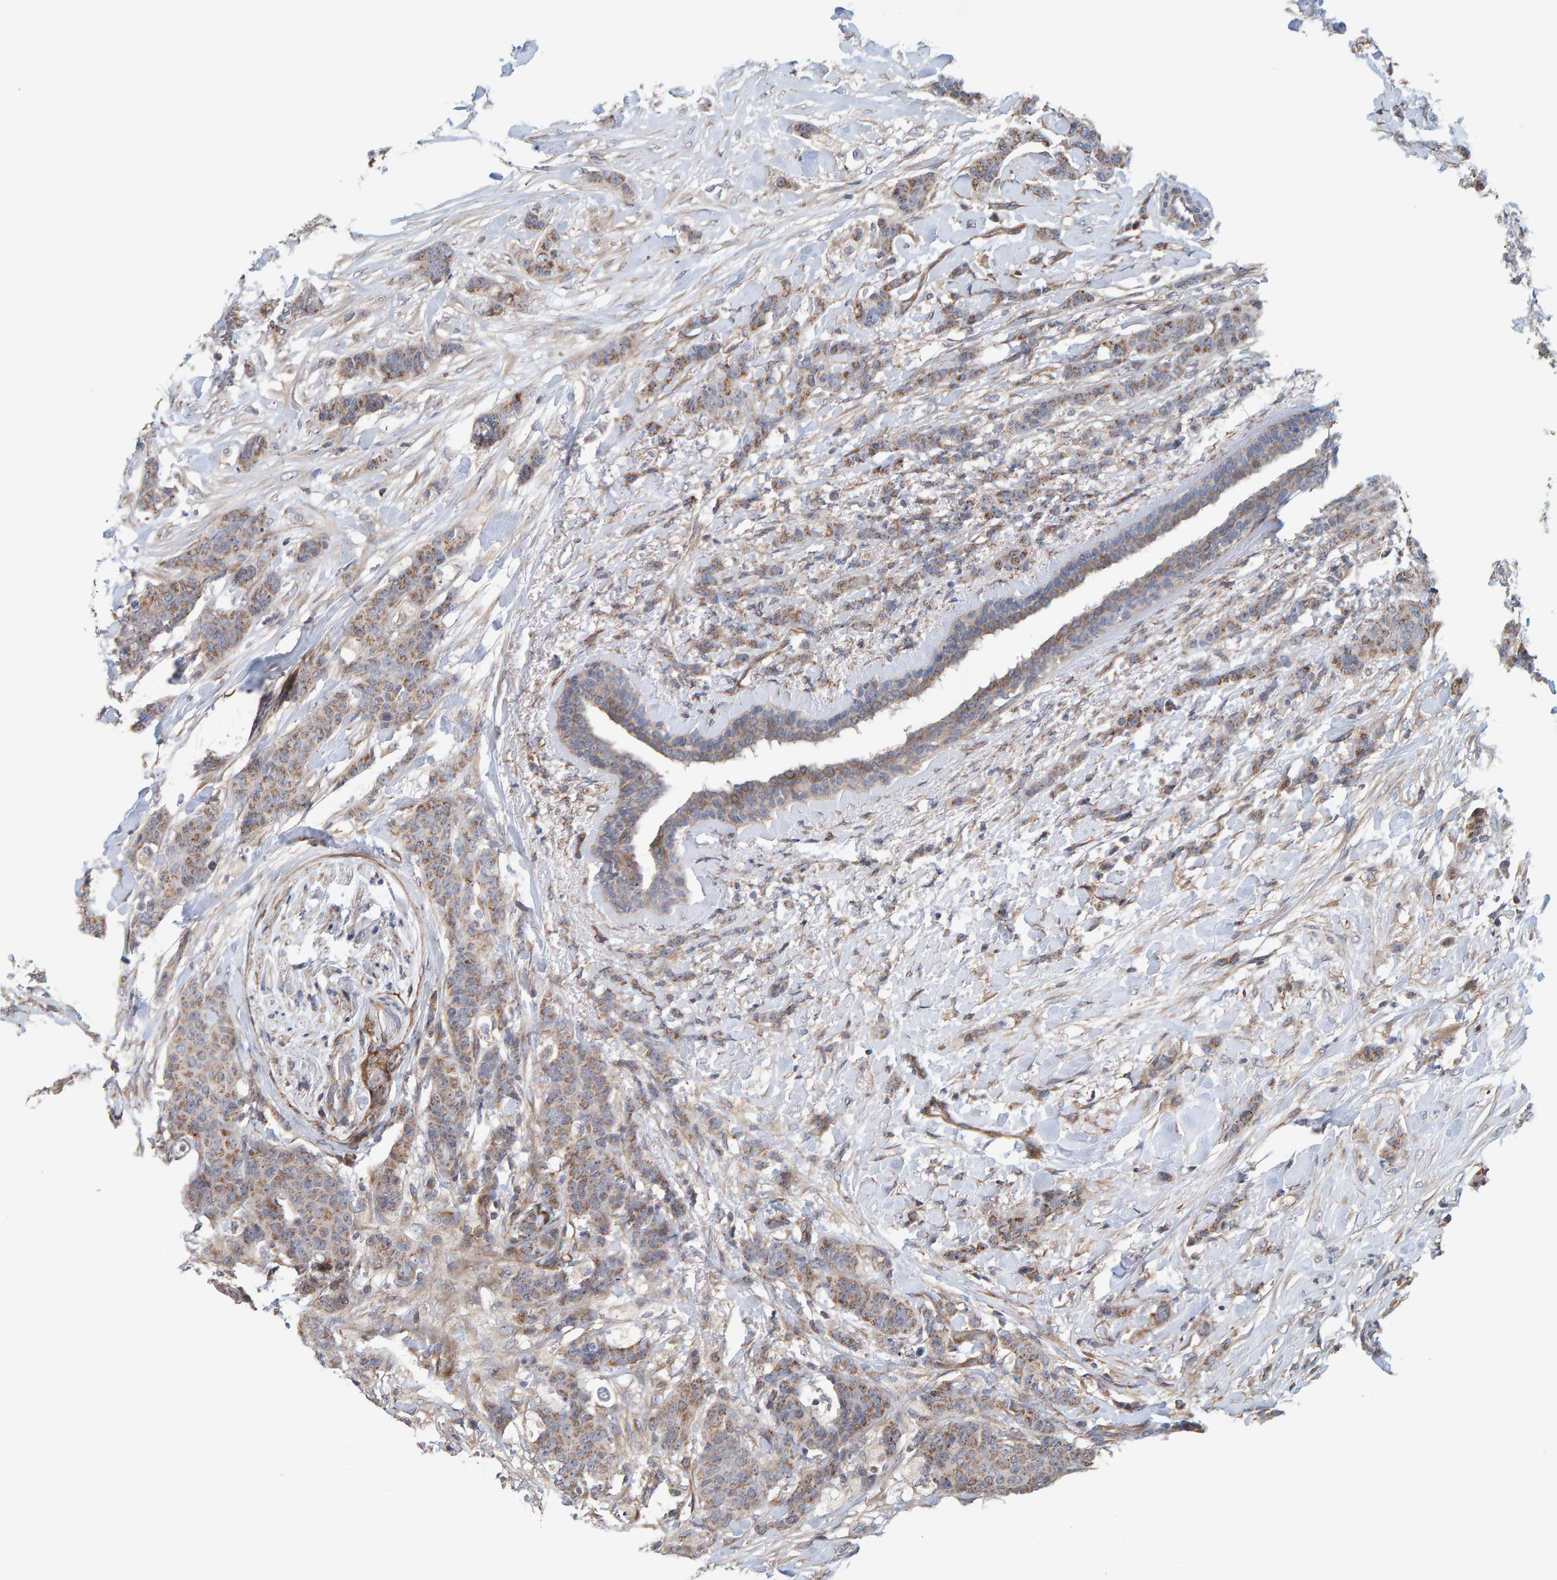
{"staining": {"intensity": "moderate", "quantity": ">75%", "location": "cytoplasmic/membranous"}, "tissue": "breast cancer", "cell_type": "Tumor cells", "image_type": "cancer", "snomed": [{"axis": "morphology", "description": "Normal tissue, NOS"}, {"axis": "morphology", "description": "Duct carcinoma"}, {"axis": "topography", "description": "Breast"}], "caption": "A high-resolution photomicrograph shows immunohistochemistry staining of invasive ductal carcinoma (breast), which exhibits moderate cytoplasmic/membranous positivity in approximately >75% of tumor cells. (Brightfield microscopy of DAB IHC at high magnification).", "gene": "RGP1", "patient": {"sex": "female", "age": 40}}